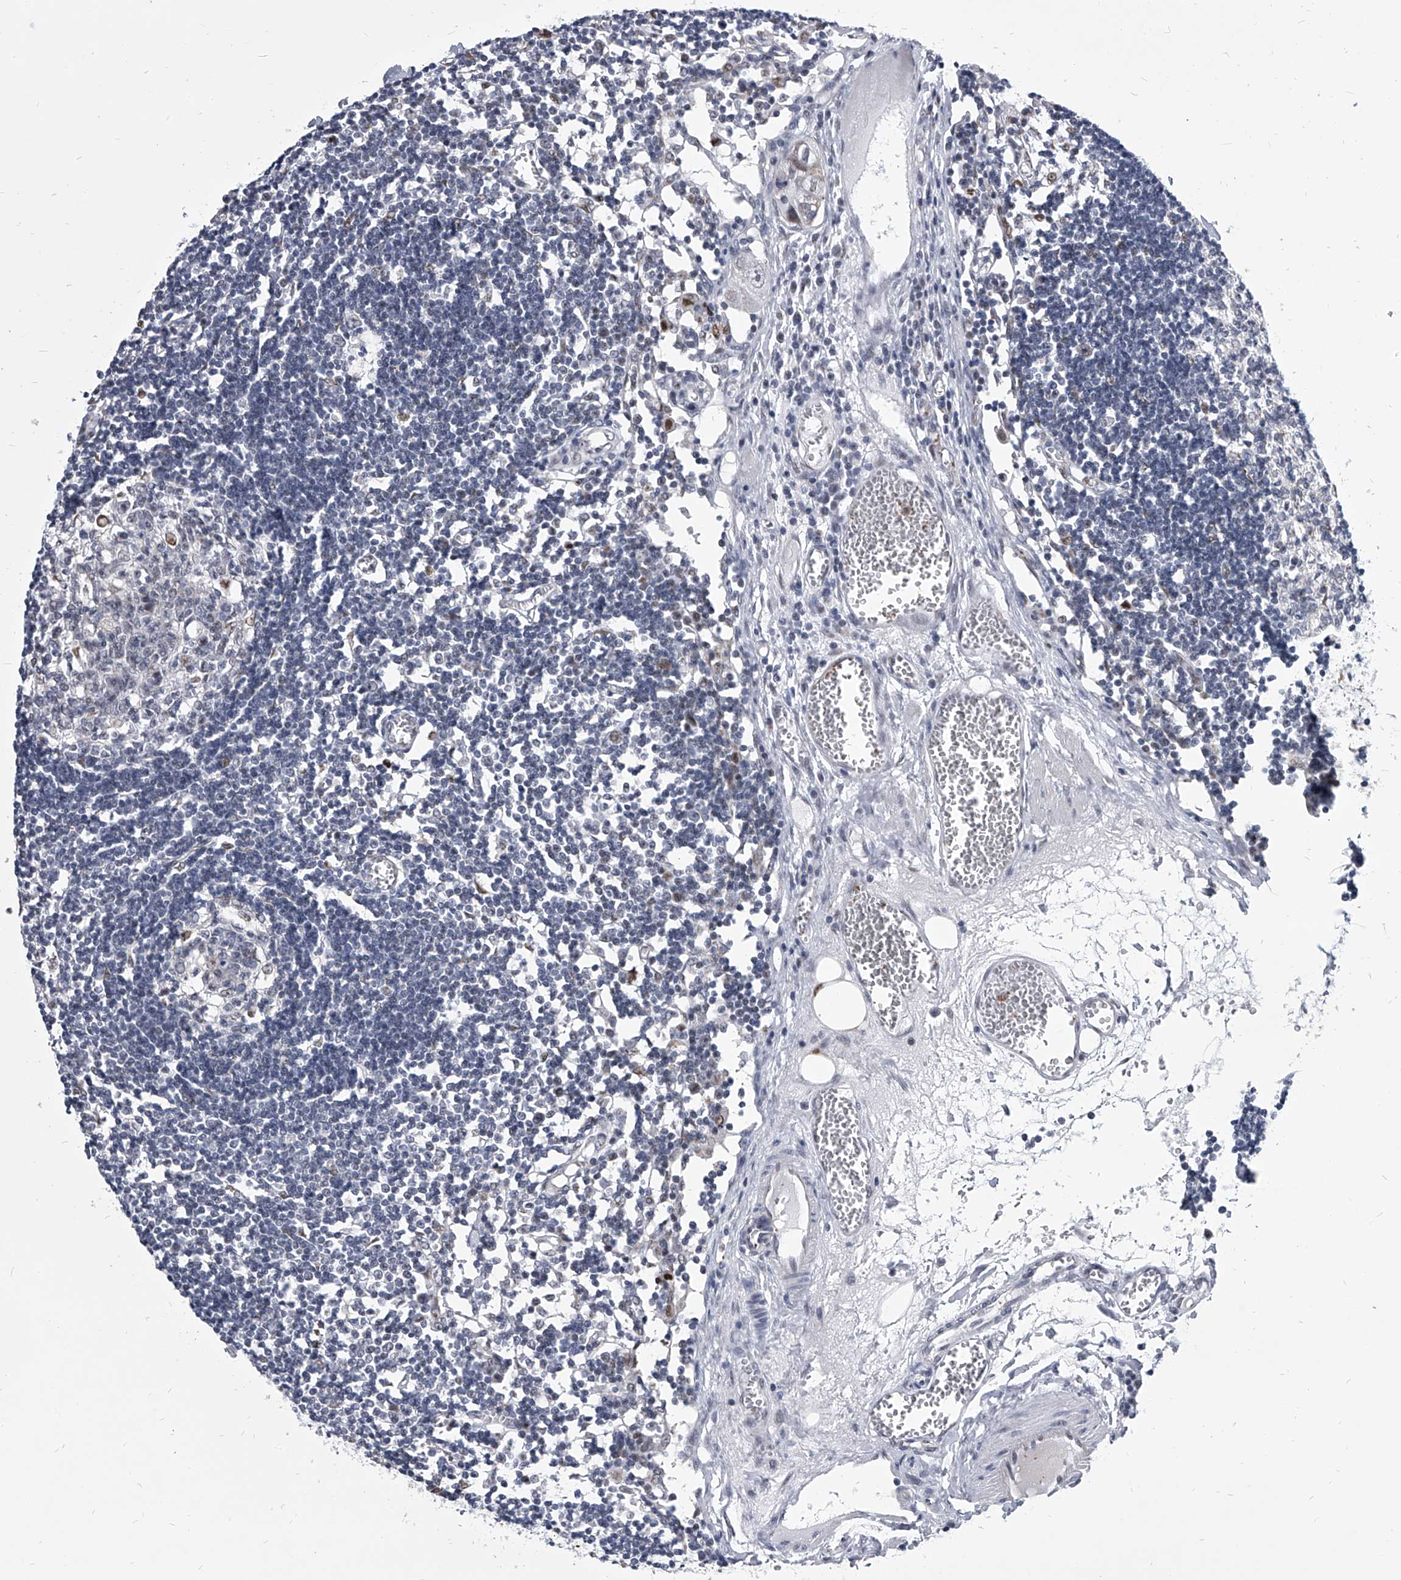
{"staining": {"intensity": "negative", "quantity": "none", "location": "none"}, "tissue": "lymph node", "cell_type": "Germinal center cells", "image_type": "normal", "snomed": [{"axis": "morphology", "description": "Normal tissue, NOS"}, {"axis": "topography", "description": "Lymph node"}], "caption": "Germinal center cells show no significant protein expression in benign lymph node.", "gene": "EVA1C", "patient": {"sex": "female", "age": 11}}